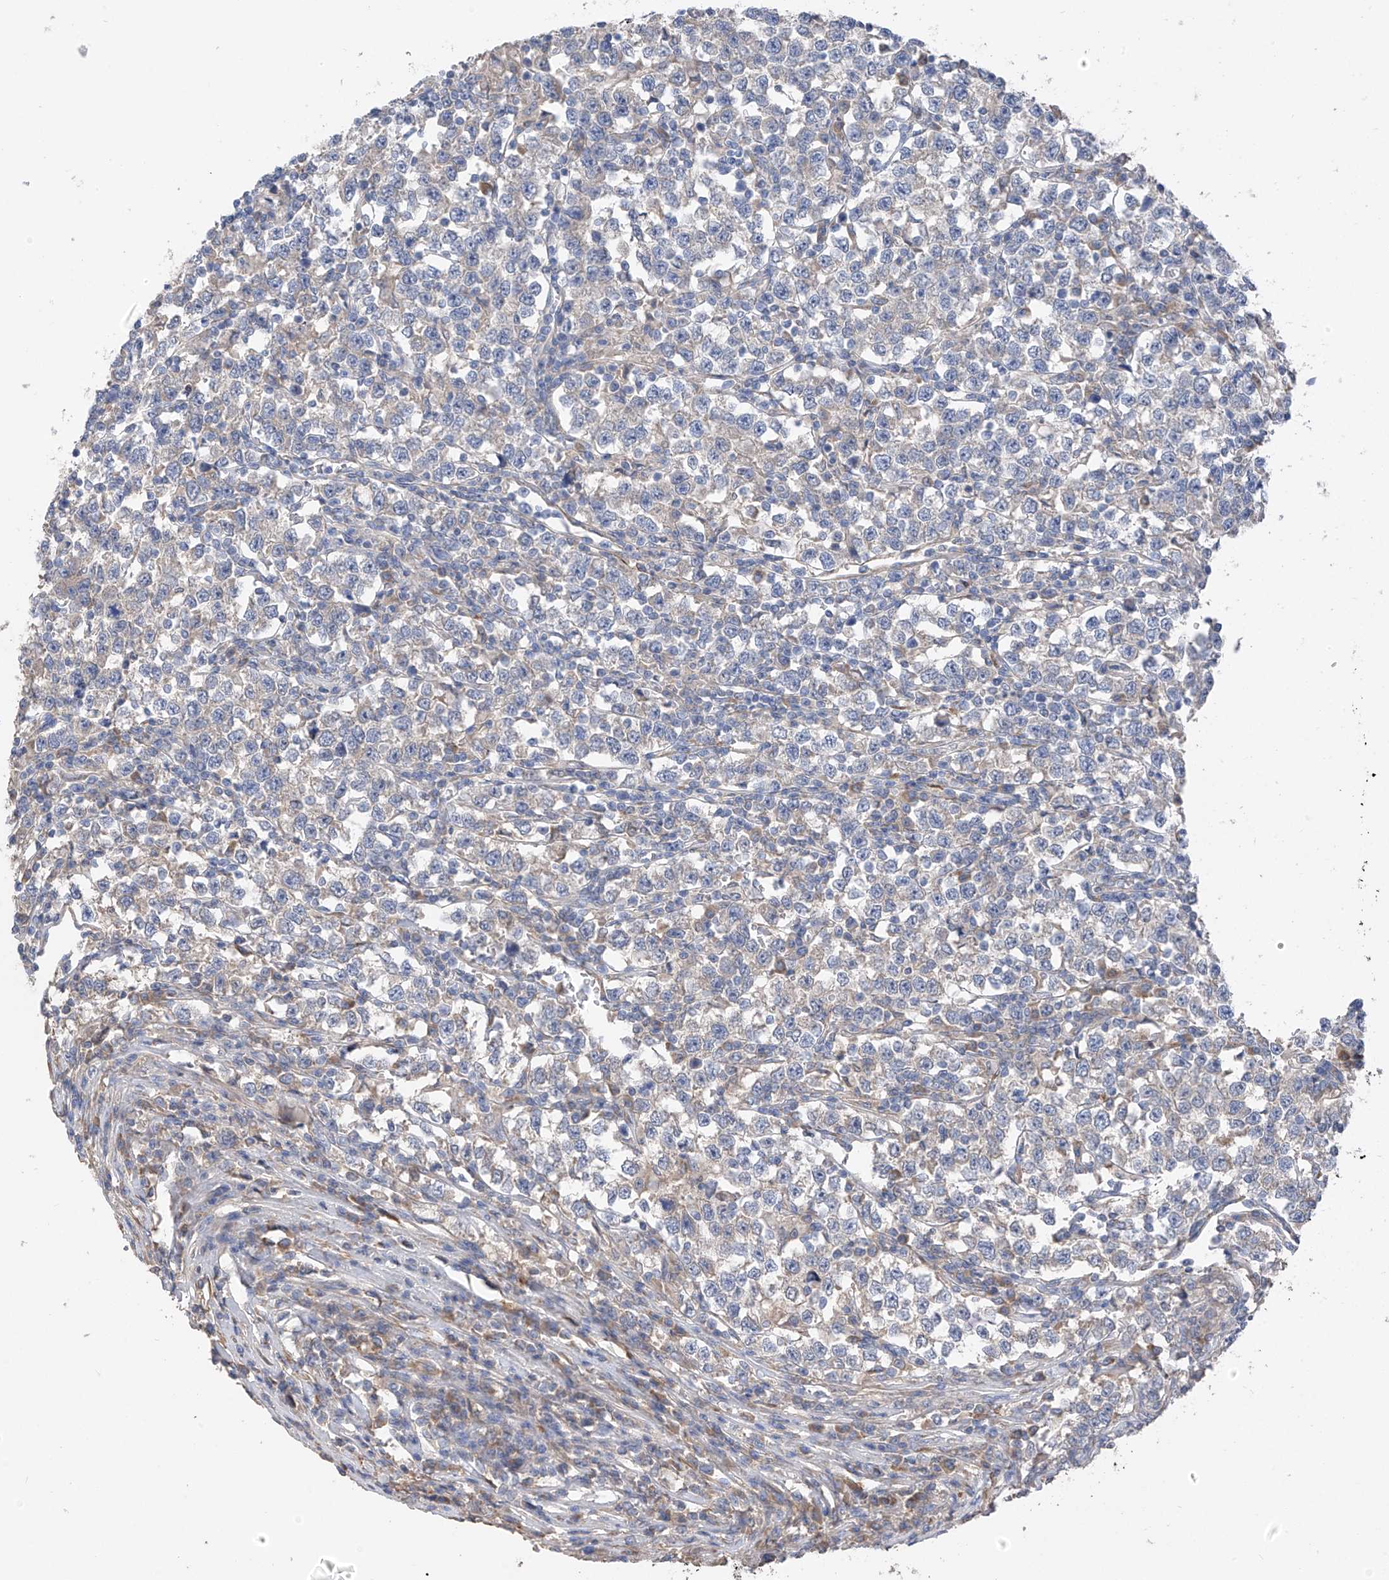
{"staining": {"intensity": "negative", "quantity": "none", "location": "none"}, "tissue": "testis cancer", "cell_type": "Tumor cells", "image_type": "cancer", "snomed": [{"axis": "morphology", "description": "Normal tissue, NOS"}, {"axis": "morphology", "description": "Seminoma, NOS"}, {"axis": "topography", "description": "Testis"}], "caption": "DAB immunohistochemical staining of seminoma (testis) reveals no significant staining in tumor cells.", "gene": "GALNTL6", "patient": {"sex": "male", "age": 43}}